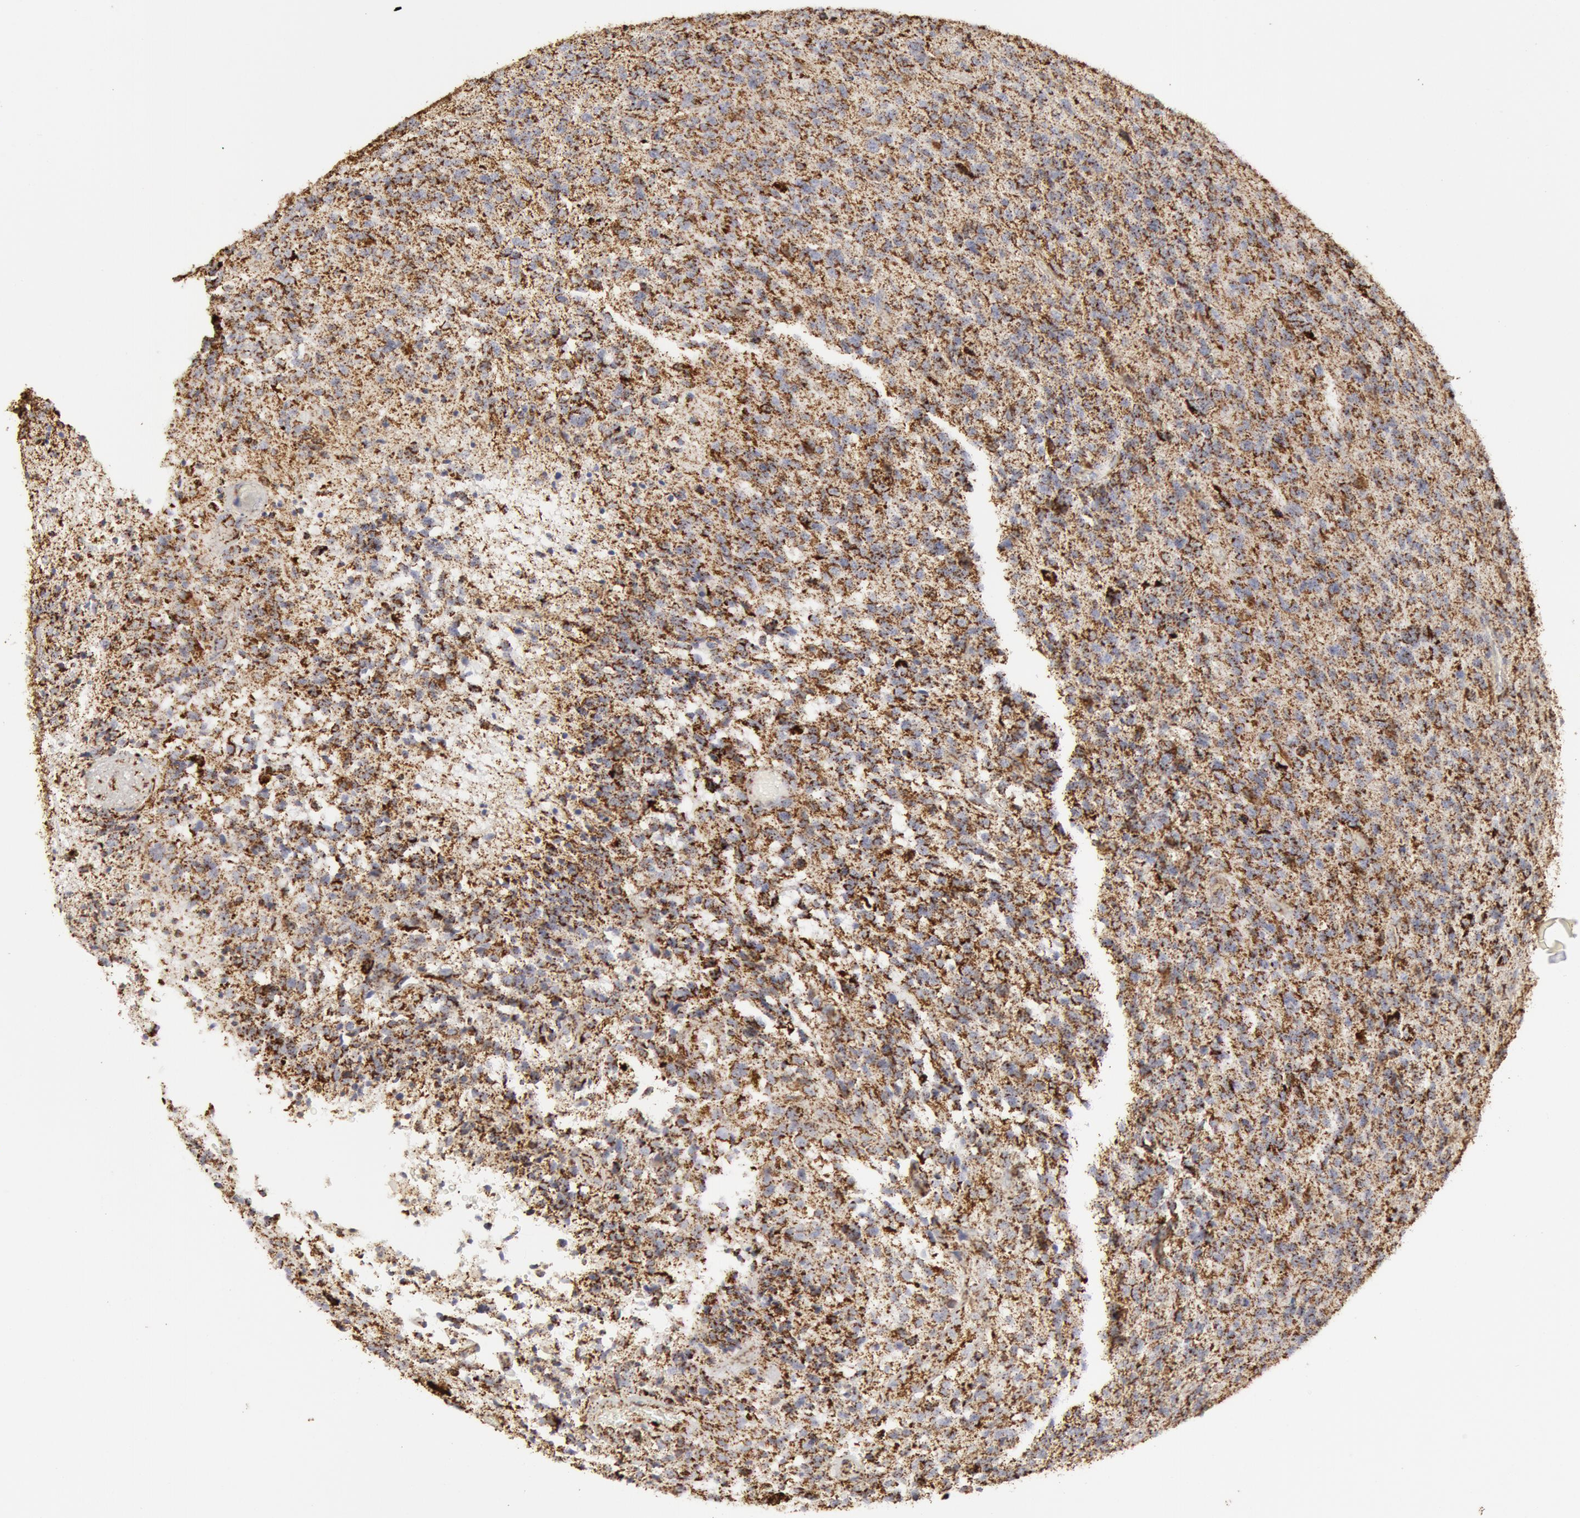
{"staining": {"intensity": "moderate", "quantity": "25%-75%", "location": "cytoplasmic/membranous"}, "tissue": "glioma", "cell_type": "Tumor cells", "image_type": "cancer", "snomed": [{"axis": "morphology", "description": "Glioma, malignant, High grade"}, {"axis": "topography", "description": "Brain"}], "caption": "Brown immunohistochemical staining in human glioma exhibits moderate cytoplasmic/membranous positivity in approximately 25%-75% of tumor cells.", "gene": "ATP5F1B", "patient": {"sex": "male", "age": 36}}